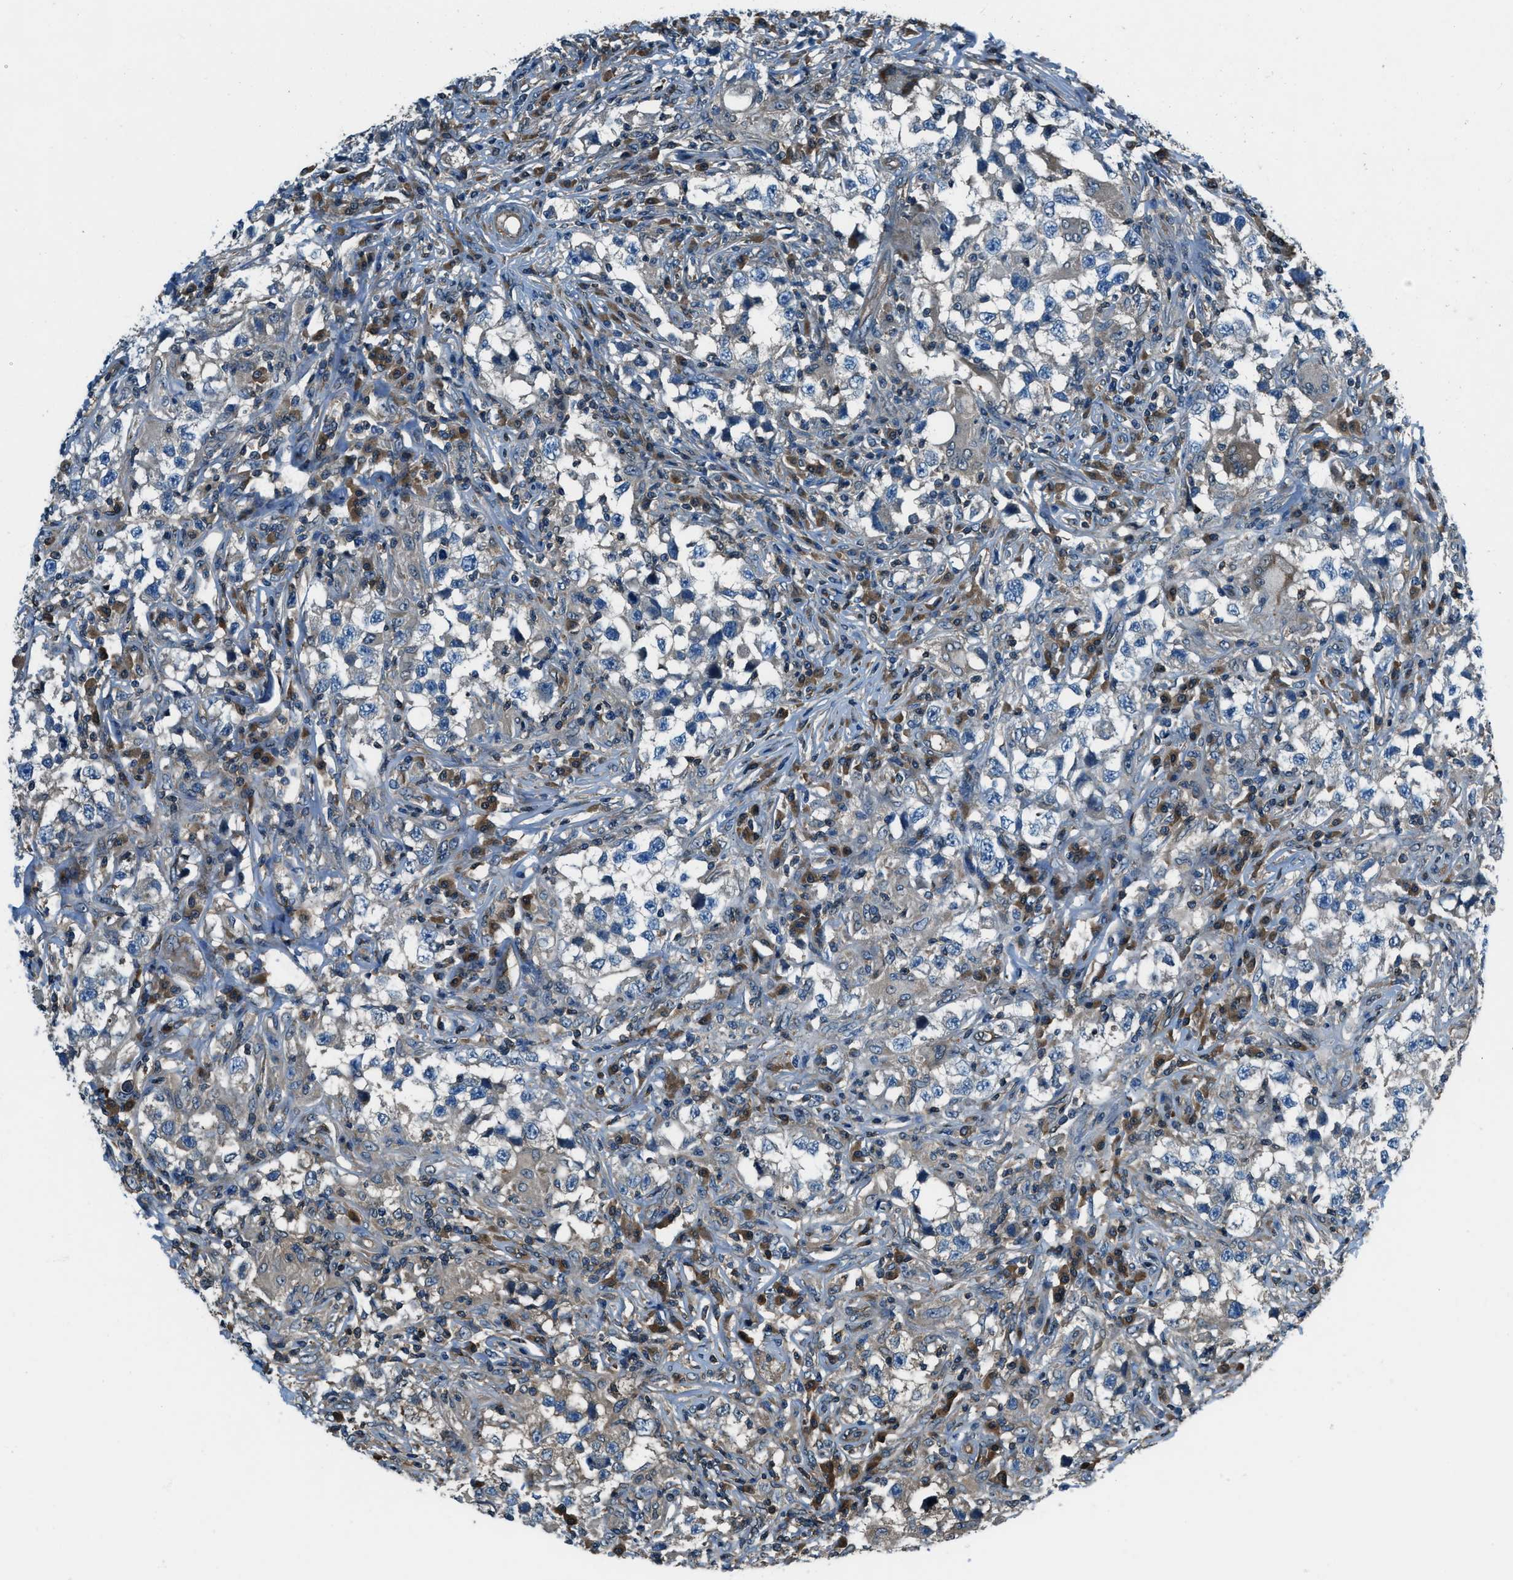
{"staining": {"intensity": "negative", "quantity": "none", "location": "none"}, "tissue": "testis cancer", "cell_type": "Tumor cells", "image_type": "cancer", "snomed": [{"axis": "morphology", "description": "Carcinoma, Embryonal, NOS"}, {"axis": "topography", "description": "Testis"}], "caption": "The image exhibits no significant positivity in tumor cells of embryonal carcinoma (testis).", "gene": "HEBP2", "patient": {"sex": "male", "age": 21}}